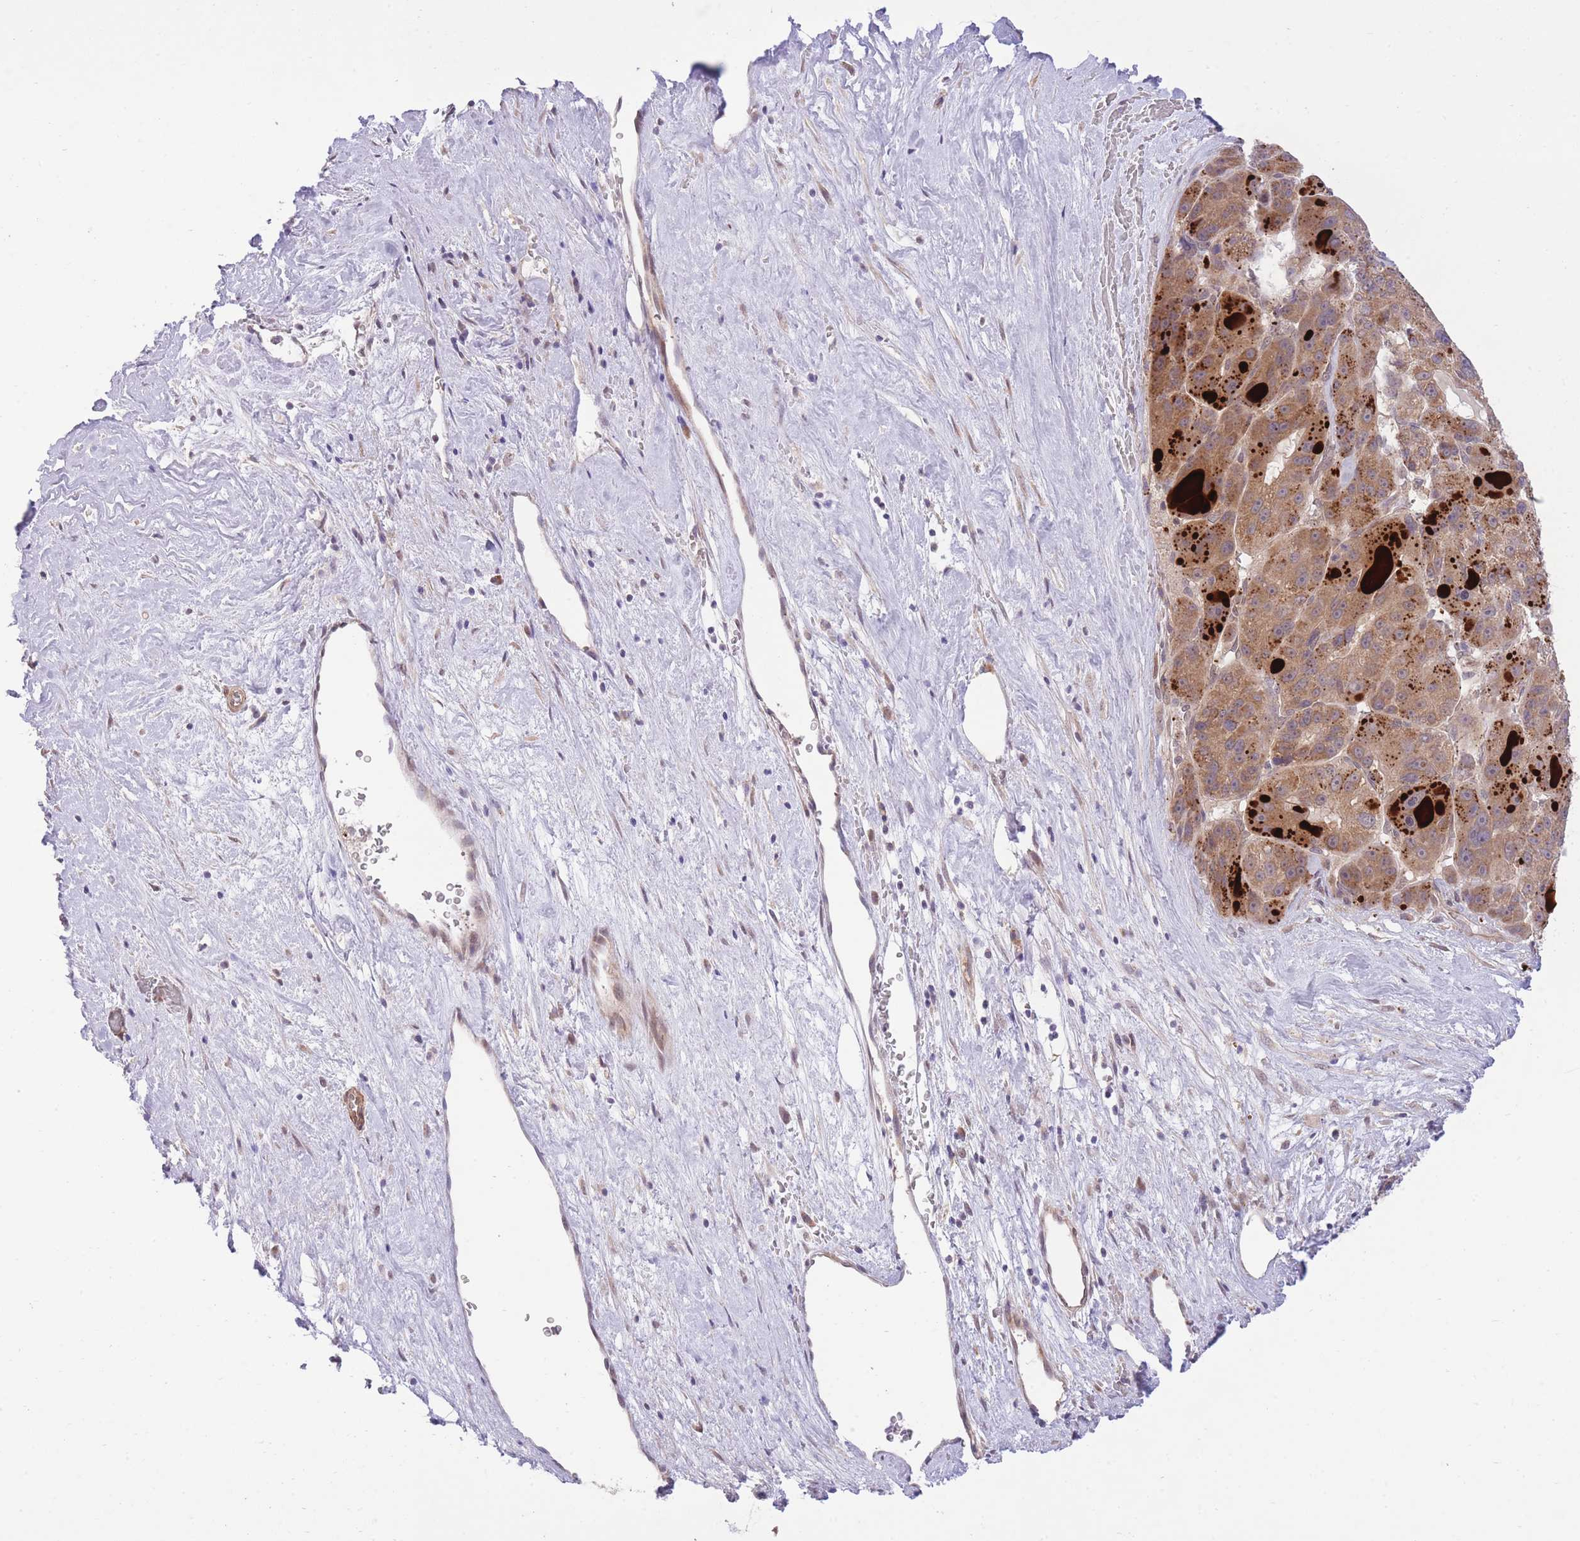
{"staining": {"intensity": "moderate", "quantity": ">75%", "location": "cytoplasmic/membranous"}, "tissue": "liver cancer", "cell_type": "Tumor cells", "image_type": "cancer", "snomed": [{"axis": "morphology", "description": "Carcinoma, Hepatocellular, NOS"}, {"axis": "topography", "description": "Liver"}], "caption": "DAB immunohistochemical staining of human liver cancer (hepatocellular carcinoma) shows moderate cytoplasmic/membranous protein staining in about >75% of tumor cells. (DAB IHC, brown staining for protein, blue staining for nuclei).", "gene": "ELOA2", "patient": {"sex": "male", "age": 76}}